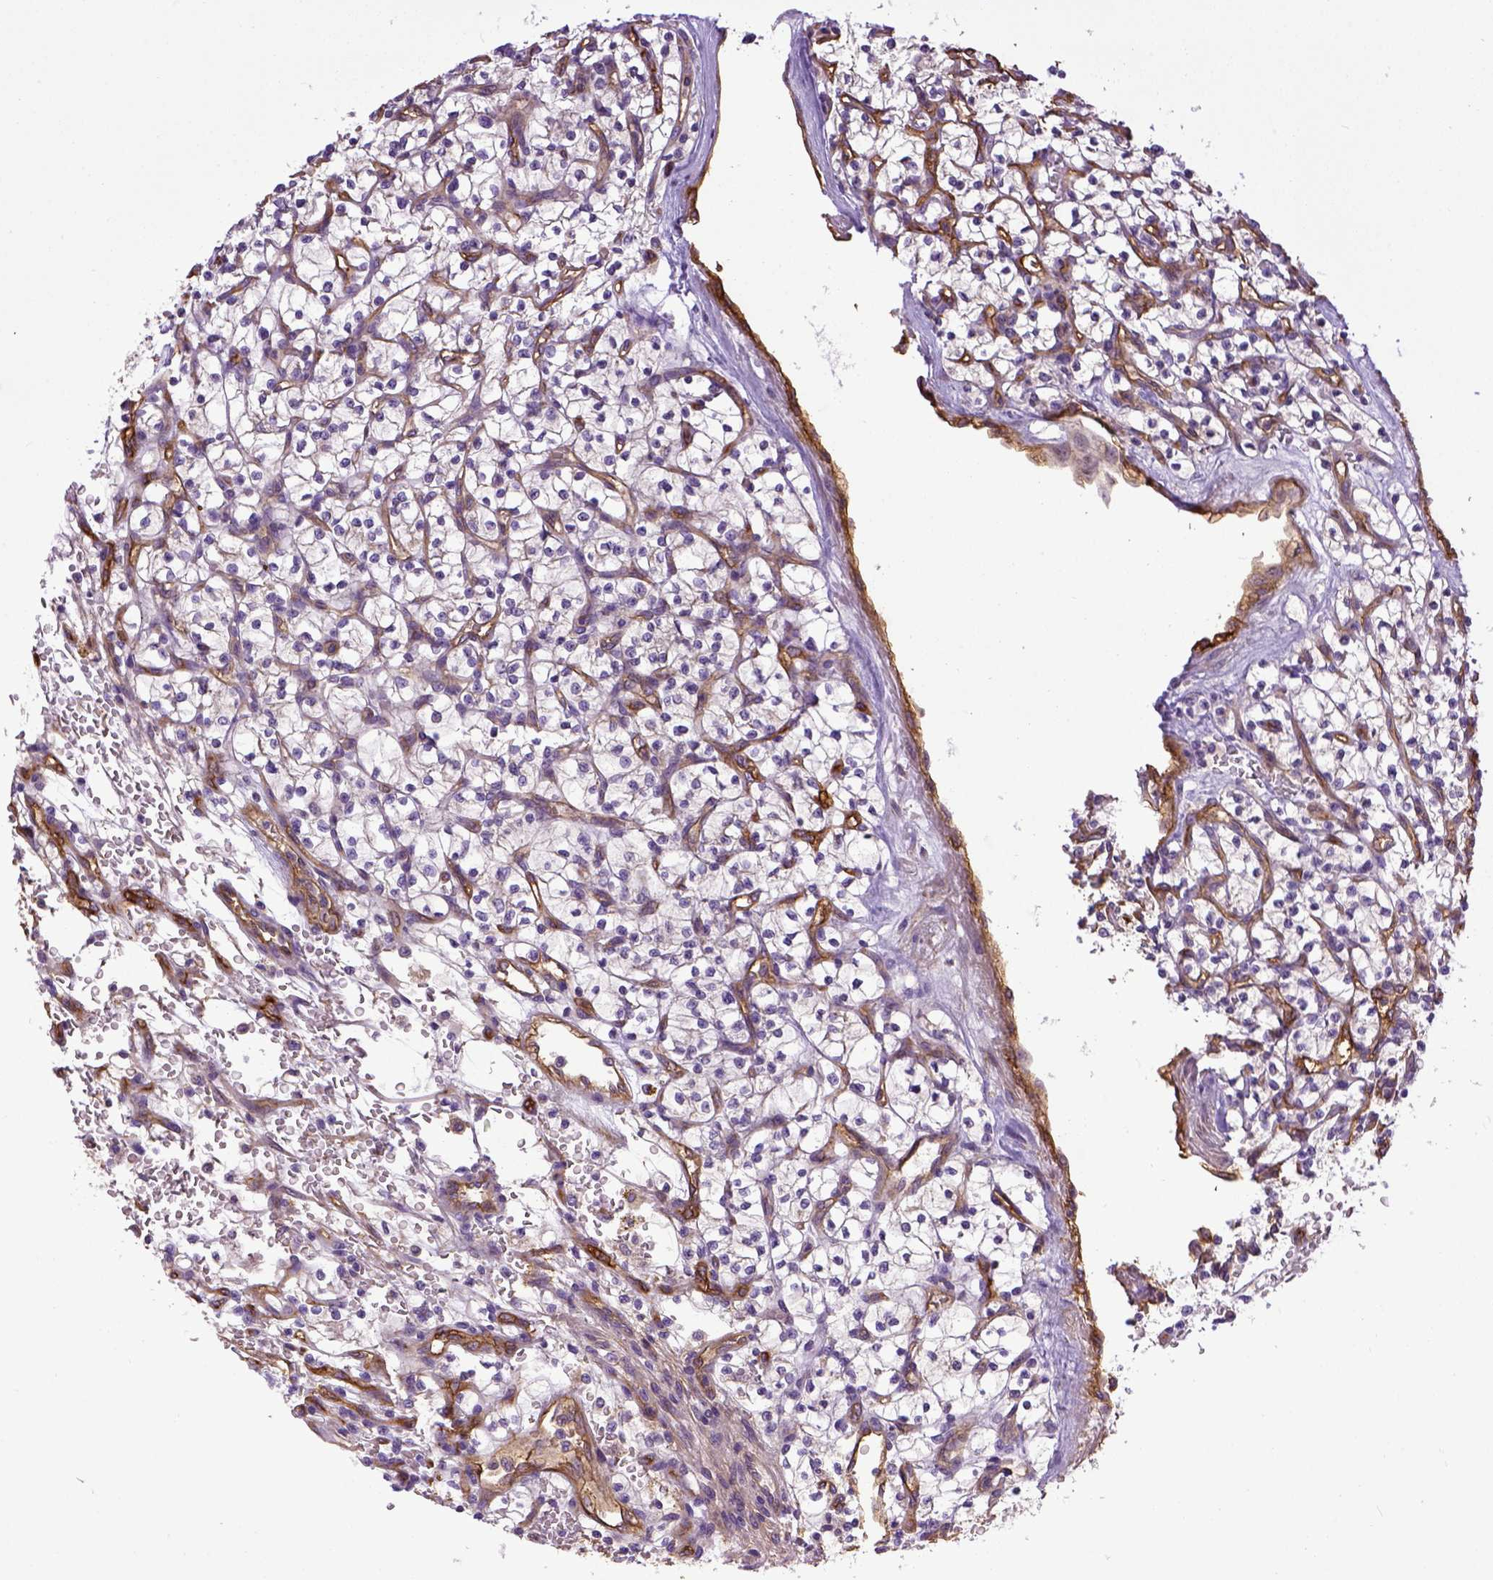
{"staining": {"intensity": "negative", "quantity": "none", "location": "none"}, "tissue": "renal cancer", "cell_type": "Tumor cells", "image_type": "cancer", "snomed": [{"axis": "morphology", "description": "Adenocarcinoma, NOS"}, {"axis": "topography", "description": "Kidney"}], "caption": "Immunohistochemistry (IHC) photomicrograph of neoplastic tissue: human renal cancer (adenocarcinoma) stained with DAB (3,3'-diaminobenzidine) demonstrates no significant protein staining in tumor cells. Brightfield microscopy of immunohistochemistry stained with DAB (3,3'-diaminobenzidine) (brown) and hematoxylin (blue), captured at high magnification.", "gene": "ENG", "patient": {"sex": "female", "age": 64}}